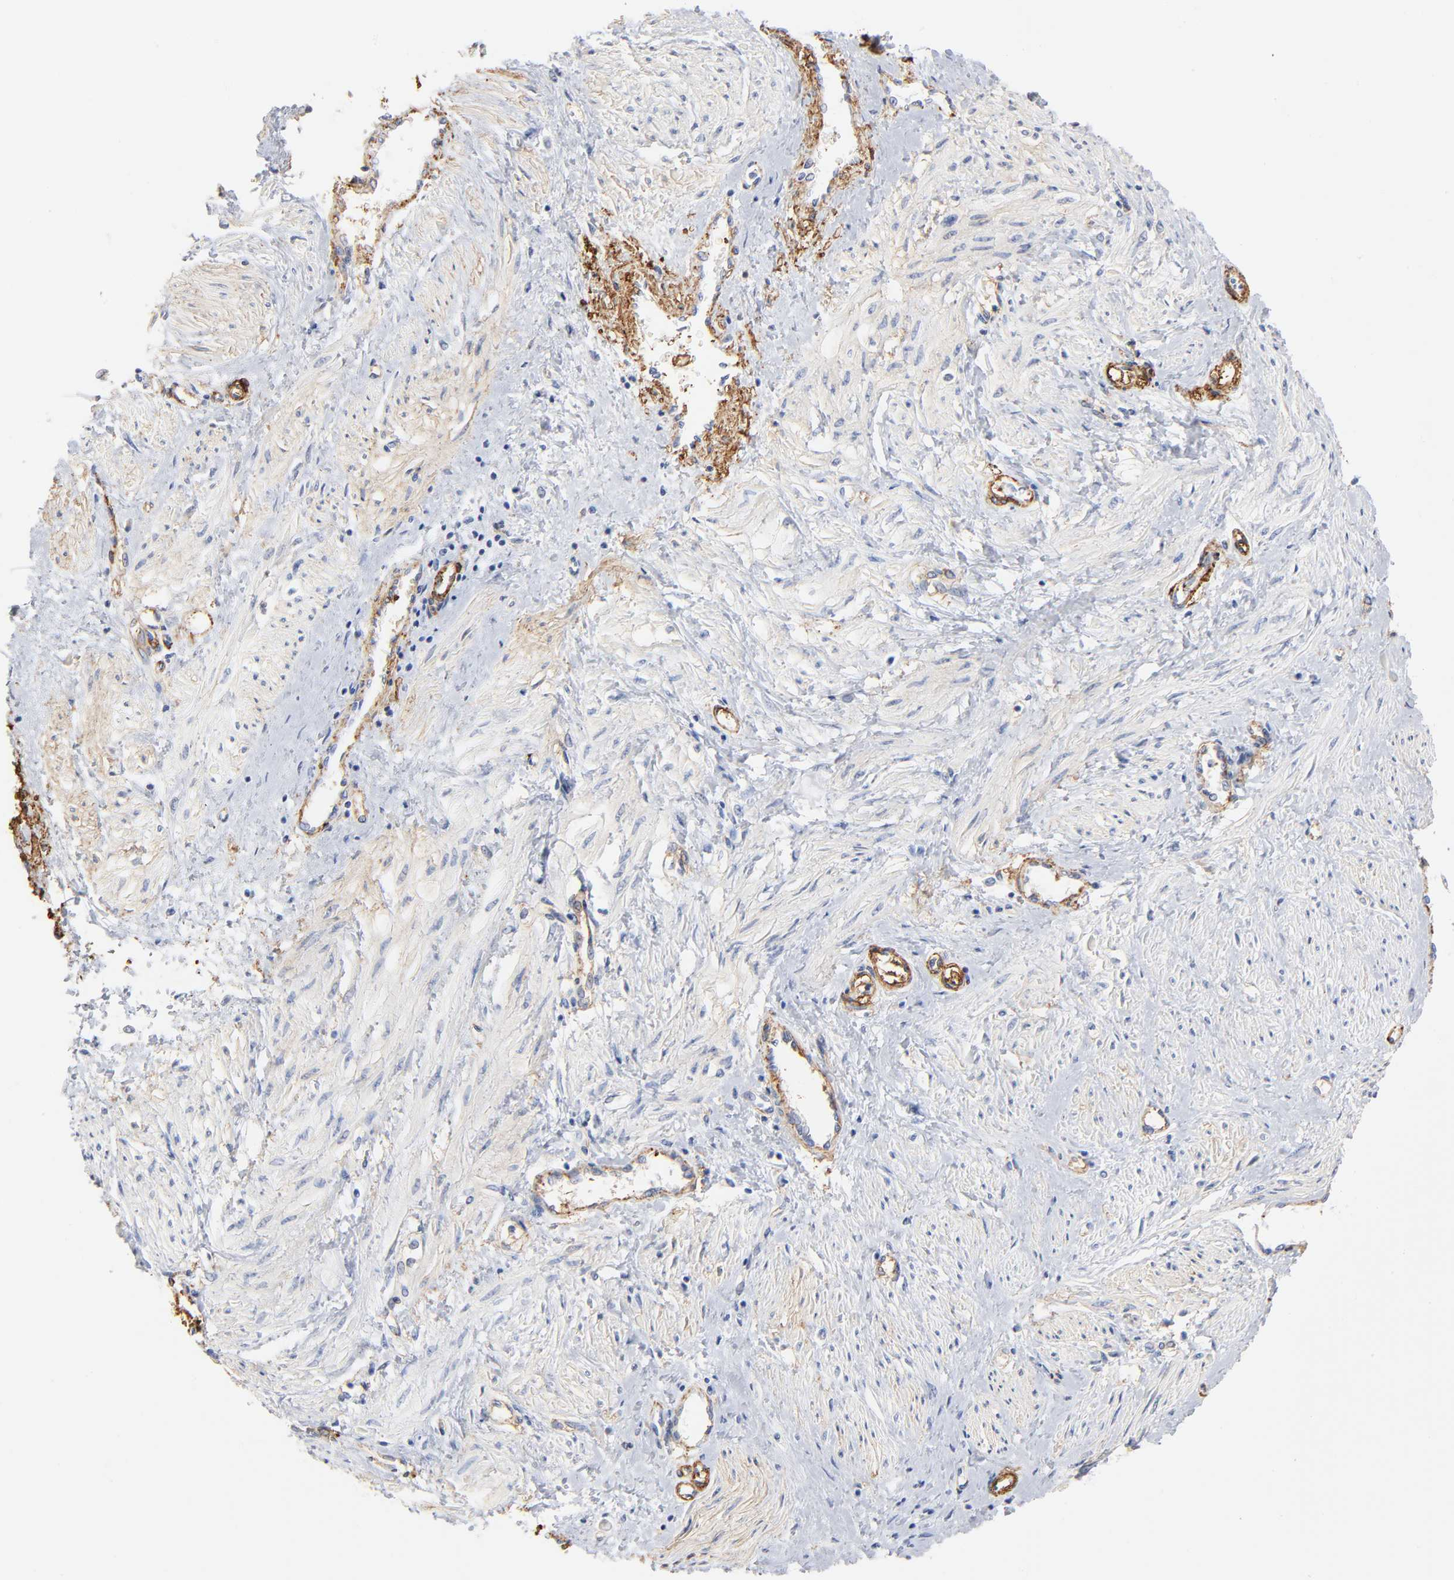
{"staining": {"intensity": "weak", "quantity": "<25%", "location": "cytoplasmic/membranous"}, "tissue": "smooth muscle", "cell_type": "Smooth muscle cells", "image_type": "normal", "snomed": [{"axis": "morphology", "description": "Normal tissue, NOS"}, {"axis": "topography", "description": "Smooth muscle"}, {"axis": "topography", "description": "Uterus"}], "caption": "Smooth muscle cells show no significant protein positivity in unremarkable smooth muscle.", "gene": "AGTR1", "patient": {"sex": "female", "age": 39}}